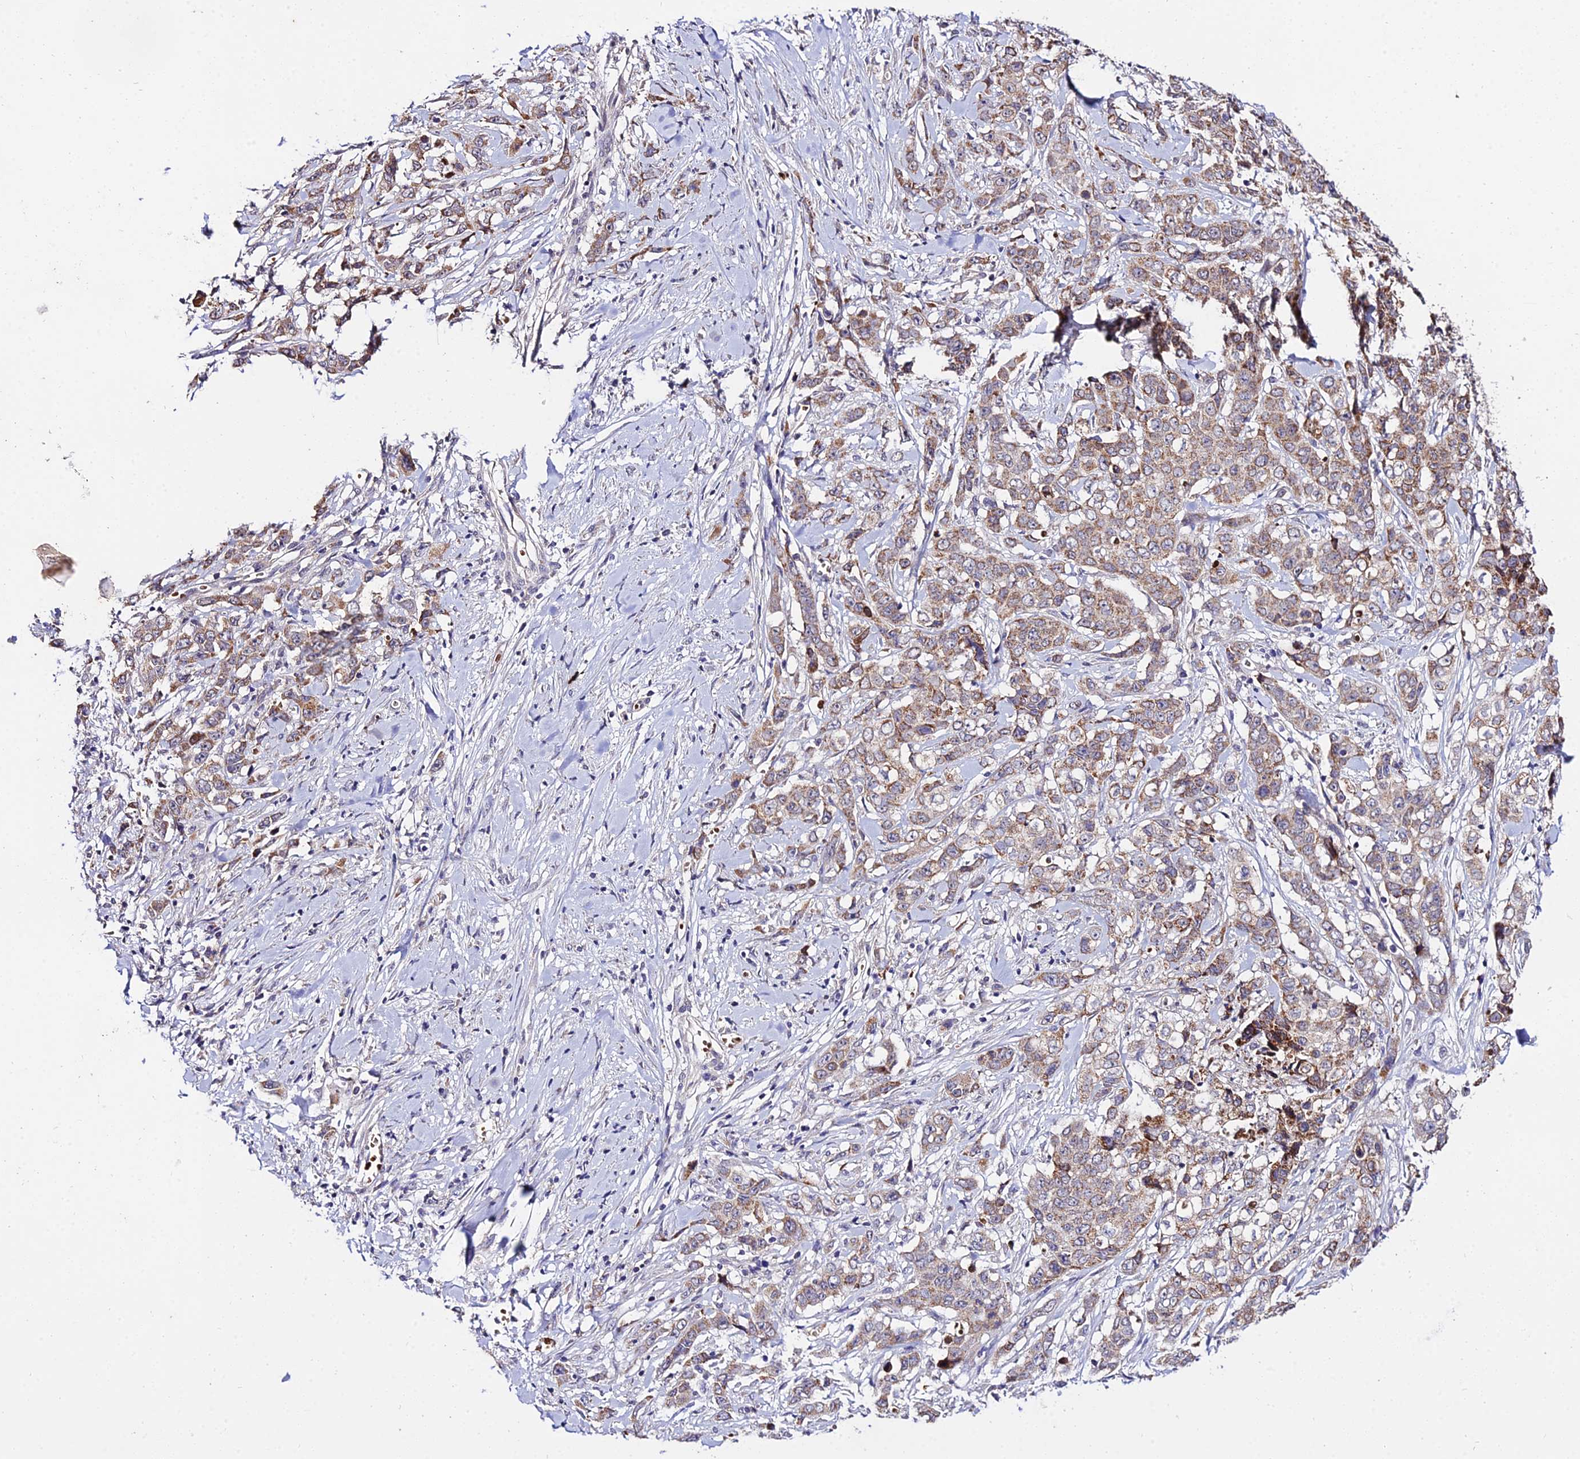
{"staining": {"intensity": "weak", "quantity": ">75%", "location": "cytoplasmic/membranous"}, "tissue": "stomach cancer", "cell_type": "Tumor cells", "image_type": "cancer", "snomed": [{"axis": "morphology", "description": "Adenocarcinoma, NOS"}, {"axis": "topography", "description": "Stomach, upper"}], "caption": "Weak cytoplasmic/membranous expression is identified in about >75% of tumor cells in adenocarcinoma (stomach).", "gene": "WDR5B", "patient": {"sex": "male", "age": 62}}